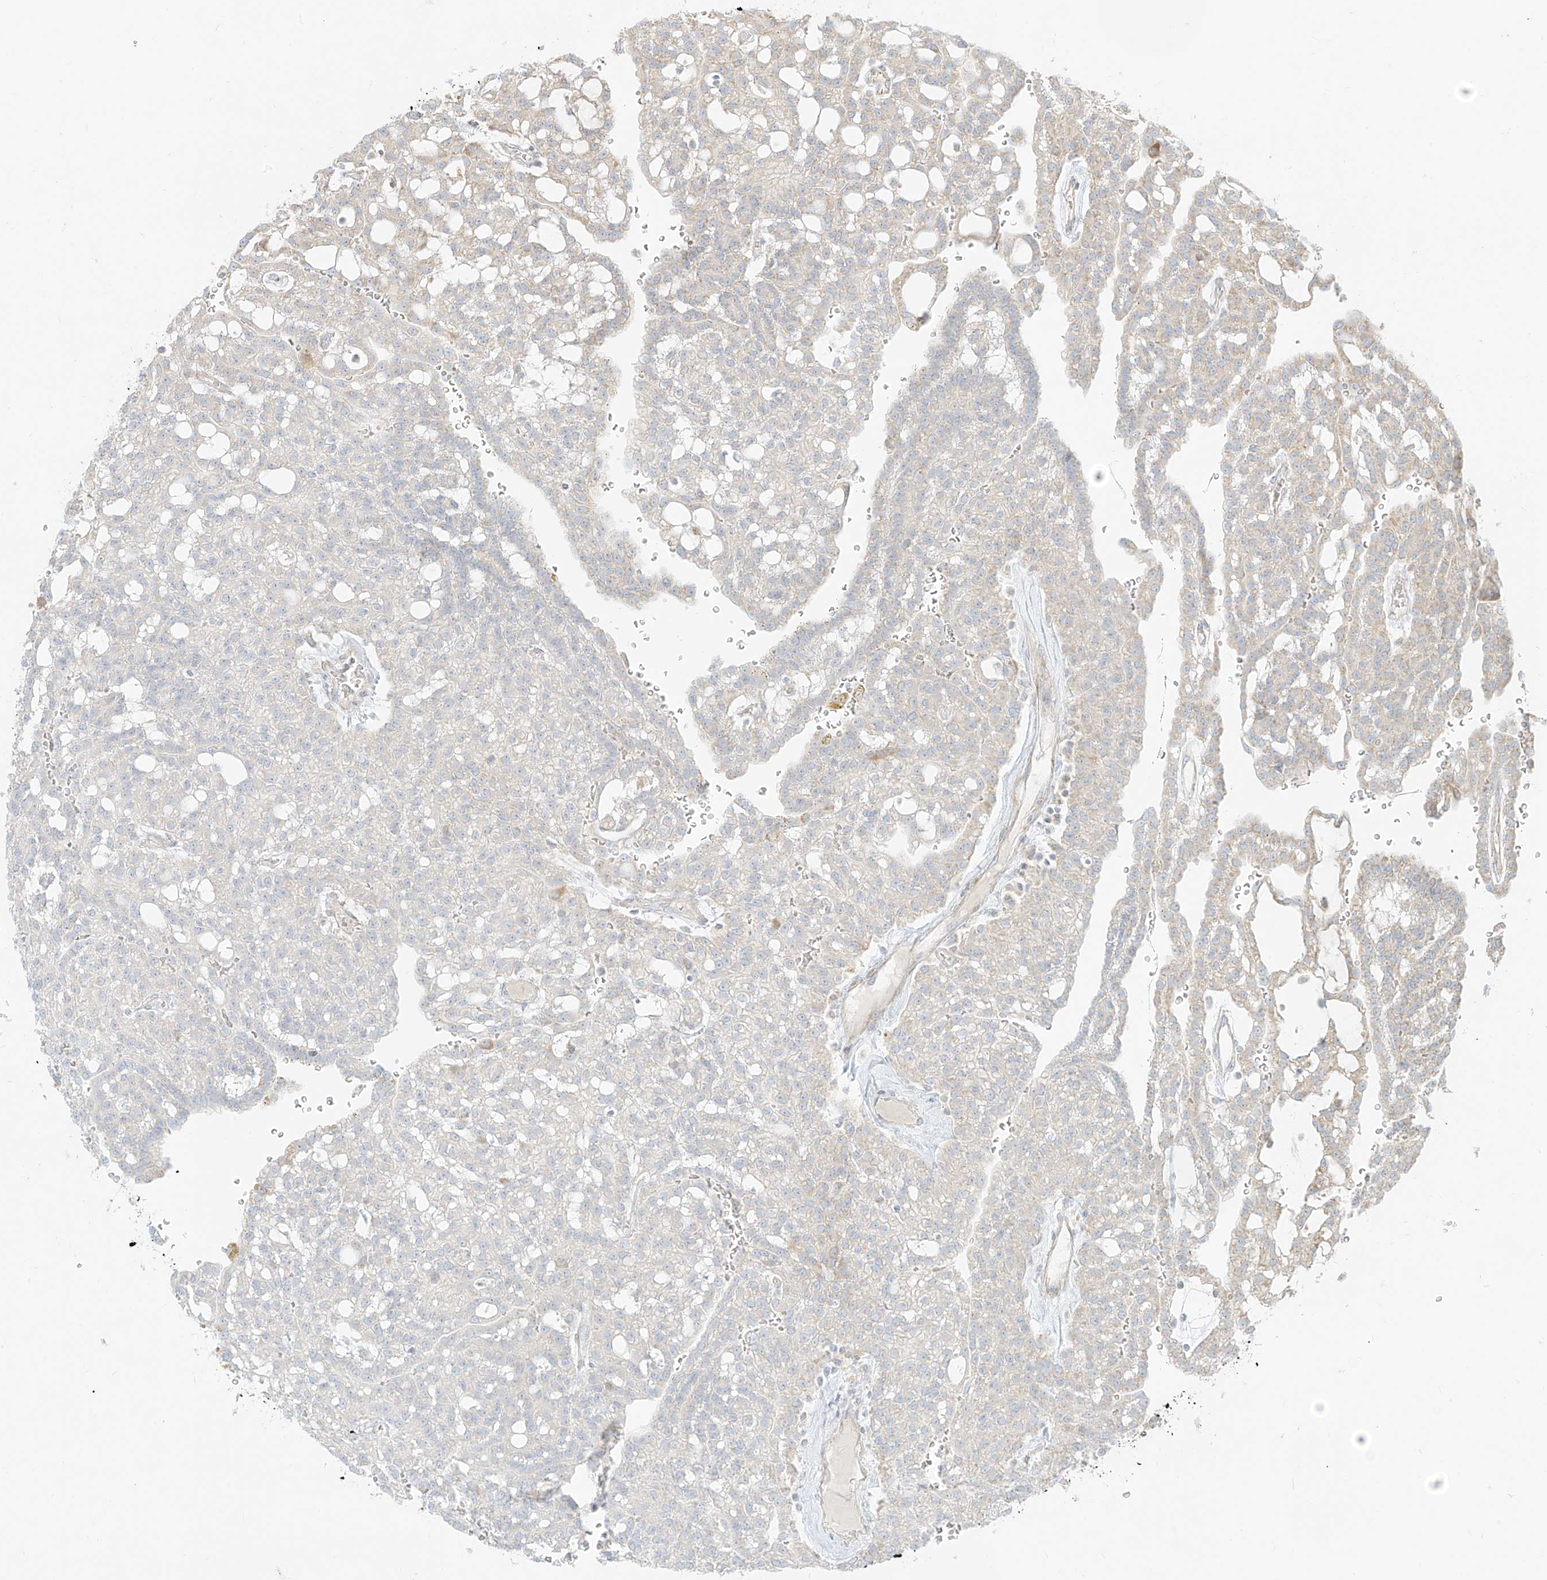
{"staining": {"intensity": "negative", "quantity": "none", "location": "none"}, "tissue": "renal cancer", "cell_type": "Tumor cells", "image_type": "cancer", "snomed": [{"axis": "morphology", "description": "Adenocarcinoma, NOS"}, {"axis": "topography", "description": "Kidney"}], "caption": "This is a image of IHC staining of renal cancer, which shows no staining in tumor cells. (DAB immunohistochemistry (IHC) visualized using brightfield microscopy, high magnification).", "gene": "ZIM3", "patient": {"sex": "male", "age": 63}}